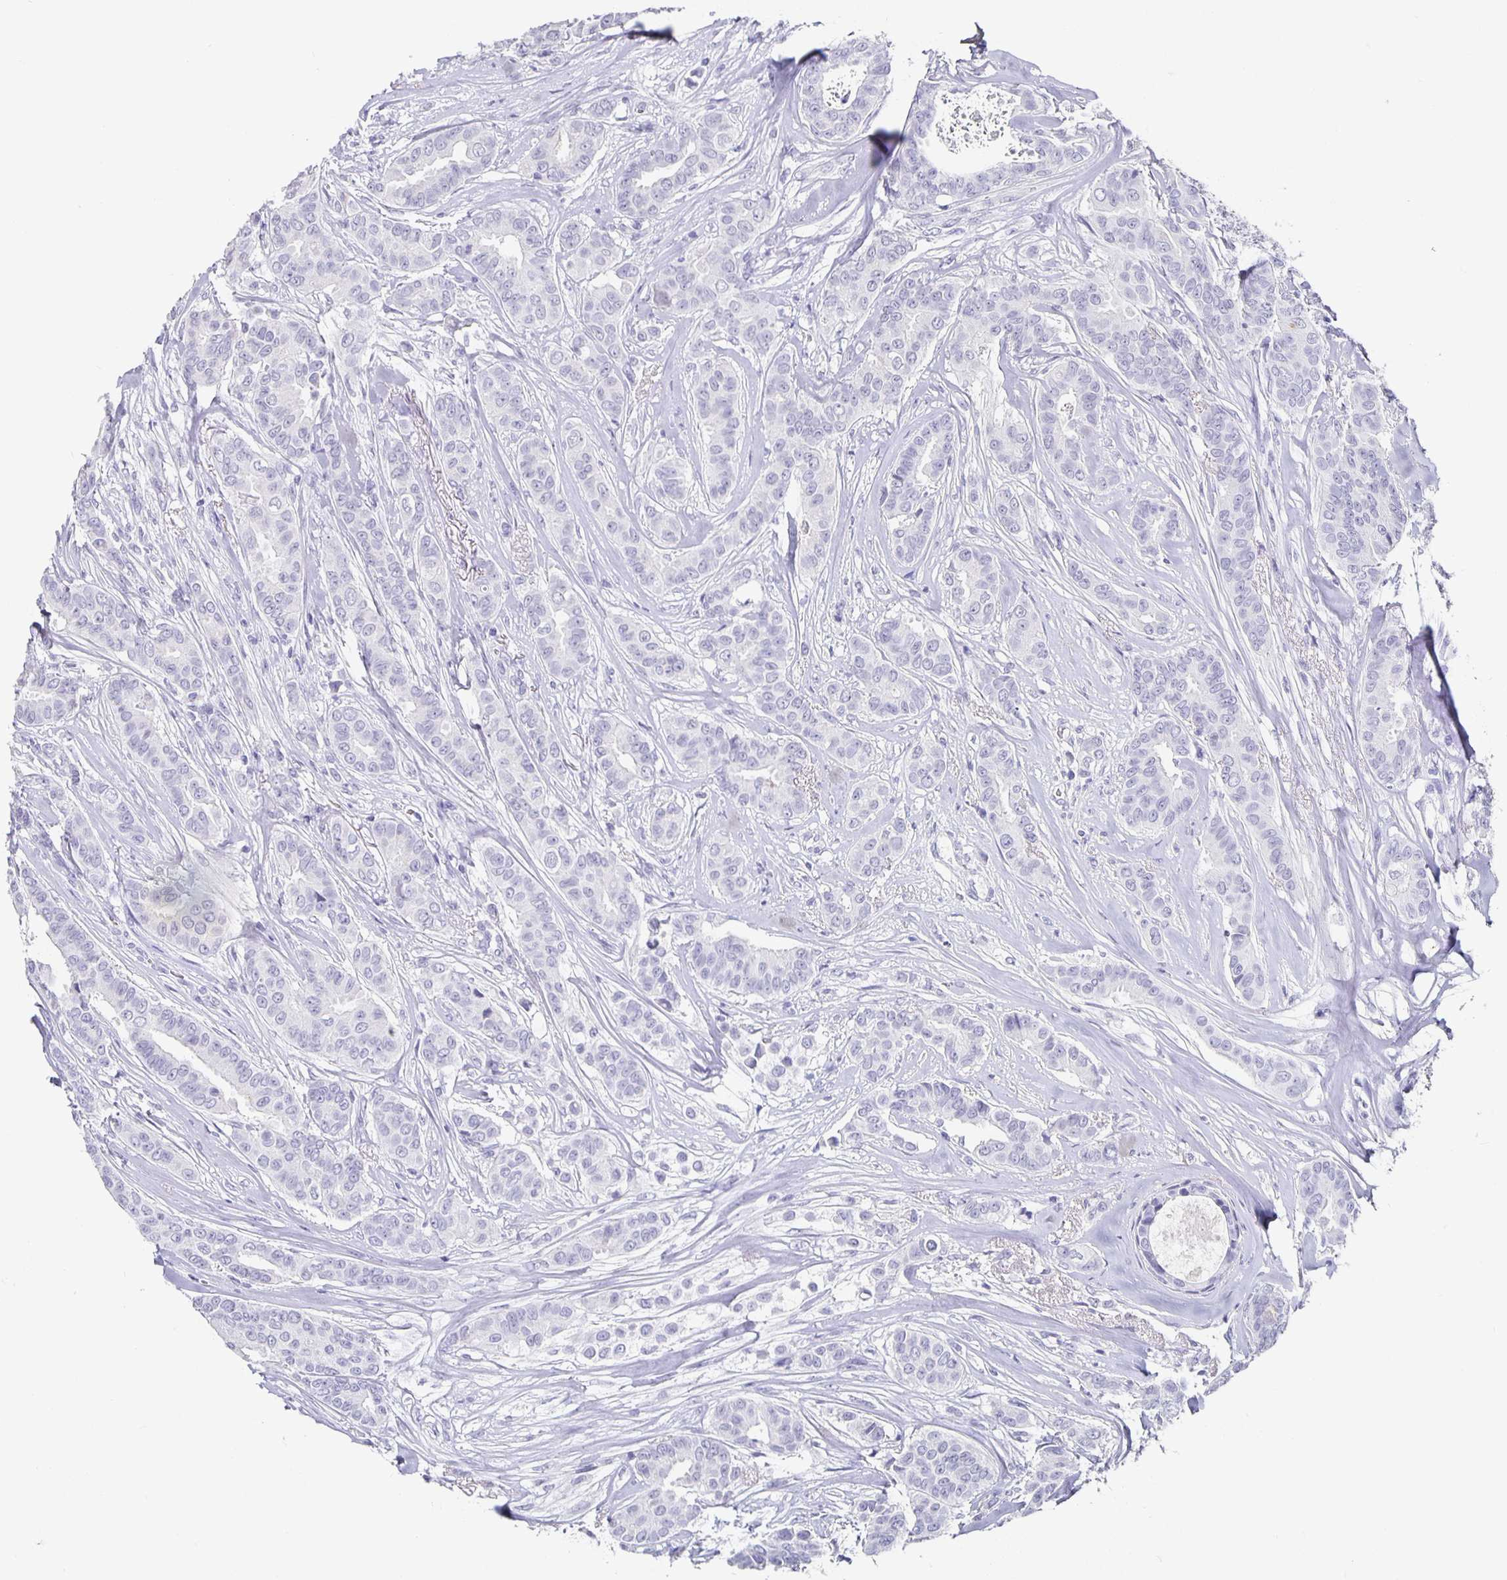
{"staining": {"intensity": "negative", "quantity": "none", "location": "none"}, "tissue": "breast cancer", "cell_type": "Tumor cells", "image_type": "cancer", "snomed": [{"axis": "morphology", "description": "Duct carcinoma"}, {"axis": "topography", "description": "Breast"}], "caption": "Breast cancer (invasive ductal carcinoma) was stained to show a protein in brown. There is no significant positivity in tumor cells.", "gene": "CHGA", "patient": {"sex": "female", "age": 45}}